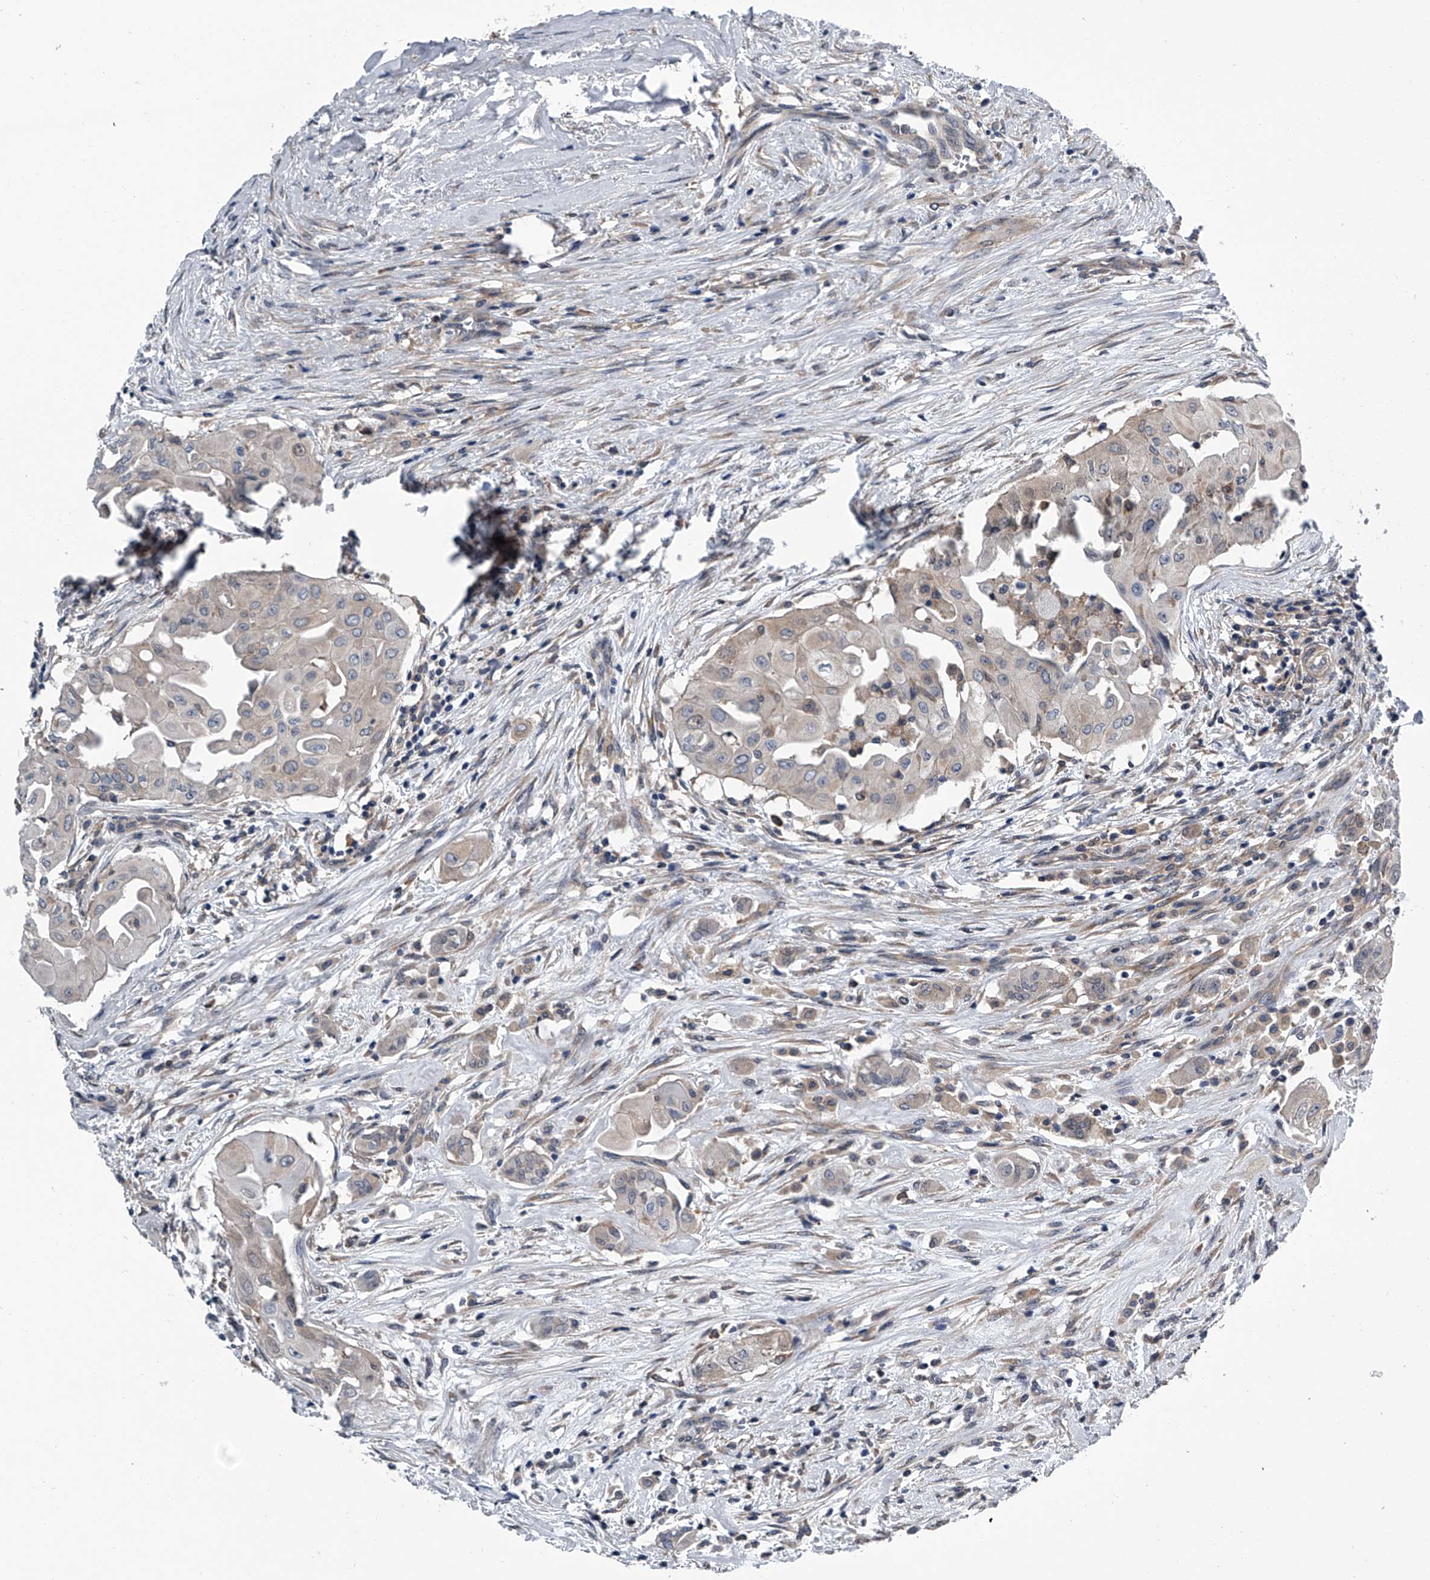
{"staining": {"intensity": "negative", "quantity": "none", "location": "none"}, "tissue": "thyroid cancer", "cell_type": "Tumor cells", "image_type": "cancer", "snomed": [{"axis": "morphology", "description": "Papillary adenocarcinoma, NOS"}, {"axis": "topography", "description": "Thyroid gland"}], "caption": "IHC of human thyroid cancer demonstrates no staining in tumor cells. (IHC, brightfield microscopy, high magnification).", "gene": "PPP2R5D", "patient": {"sex": "female", "age": 59}}